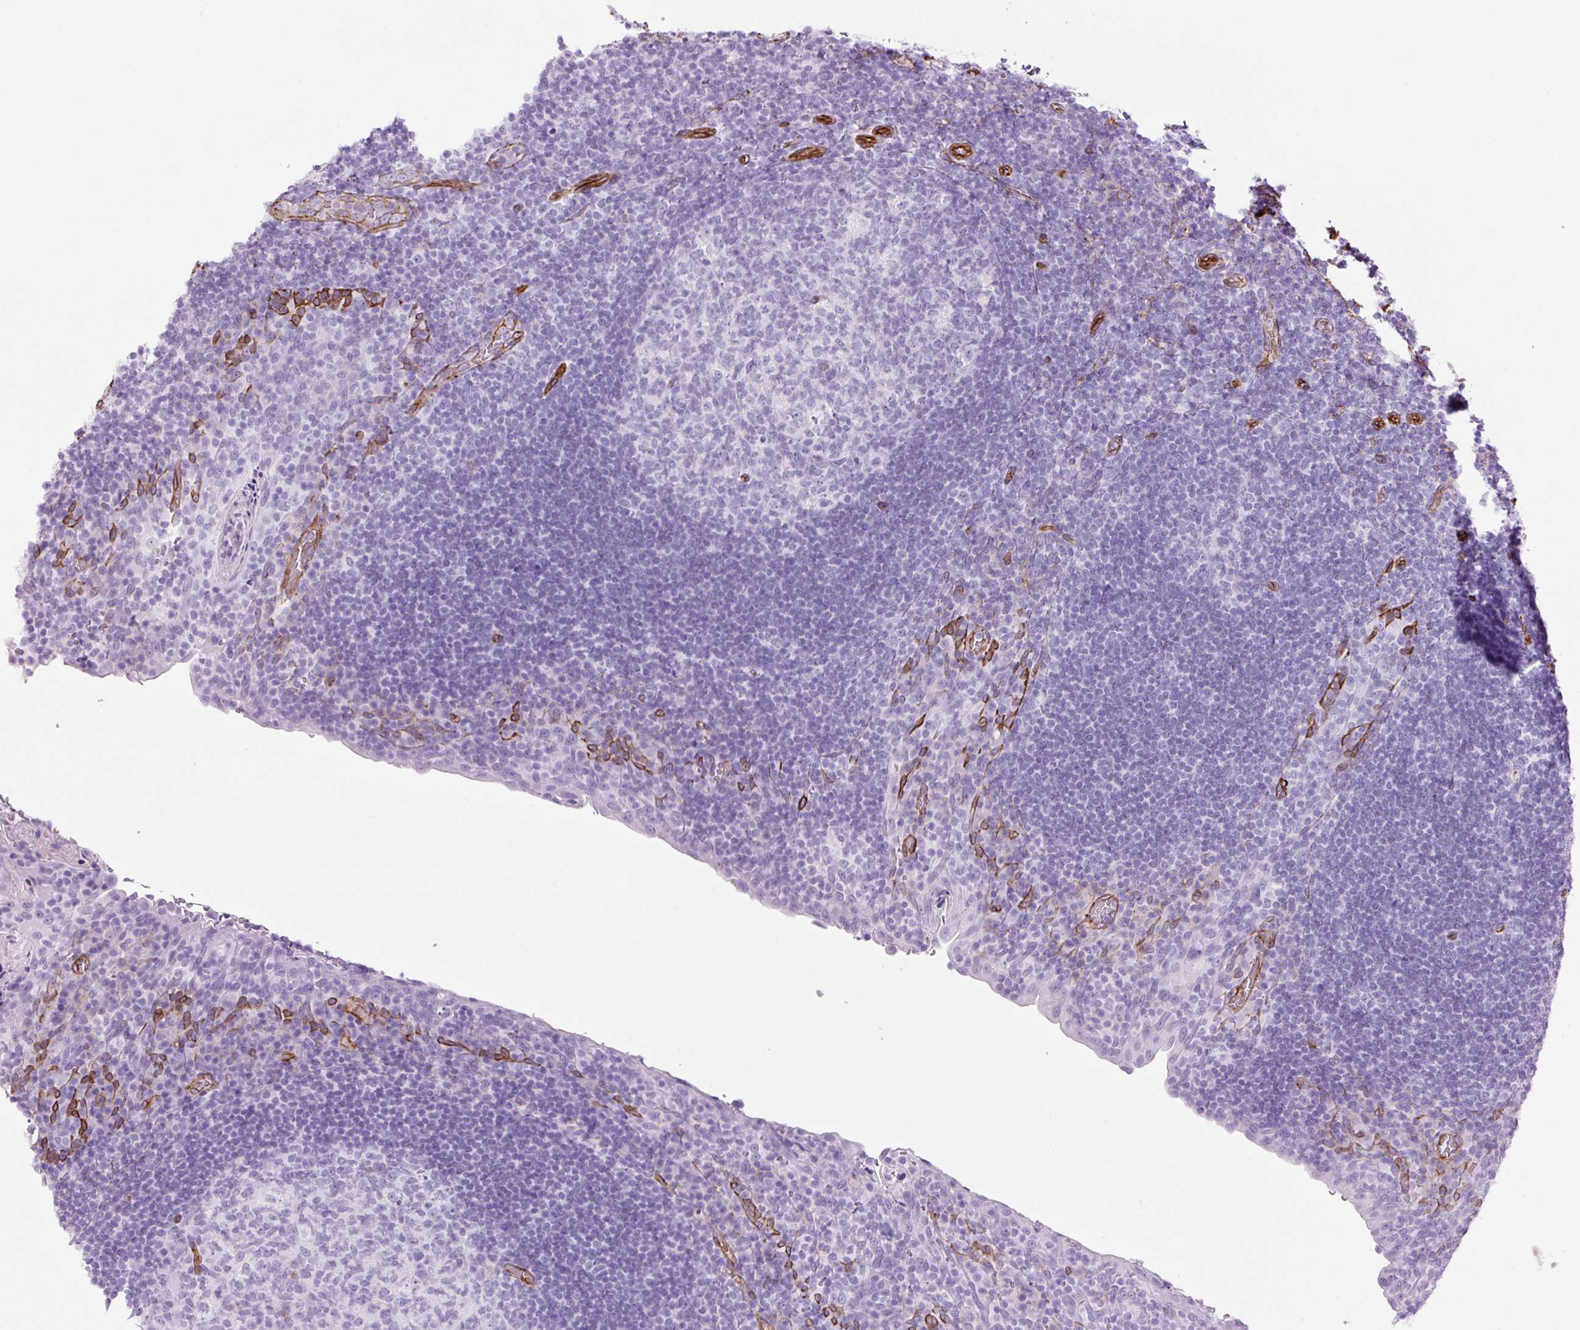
{"staining": {"intensity": "negative", "quantity": "none", "location": "none"}, "tissue": "tonsil", "cell_type": "Germinal center cells", "image_type": "normal", "snomed": [{"axis": "morphology", "description": "Normal tissue, NOS"}, {"axis": "topography", "description": "Tonsil"}], "caption": "Tonsil was stained to show a protein in brown. There is no significant positivity in germinal center cells. Brightfield microscopy of immunohistochemistry stained with DAB (brown) and hematoxylin (blue), captured at high magnification.", "gene": "CAV1", "patient": {"sex": "male", "age": 17}}